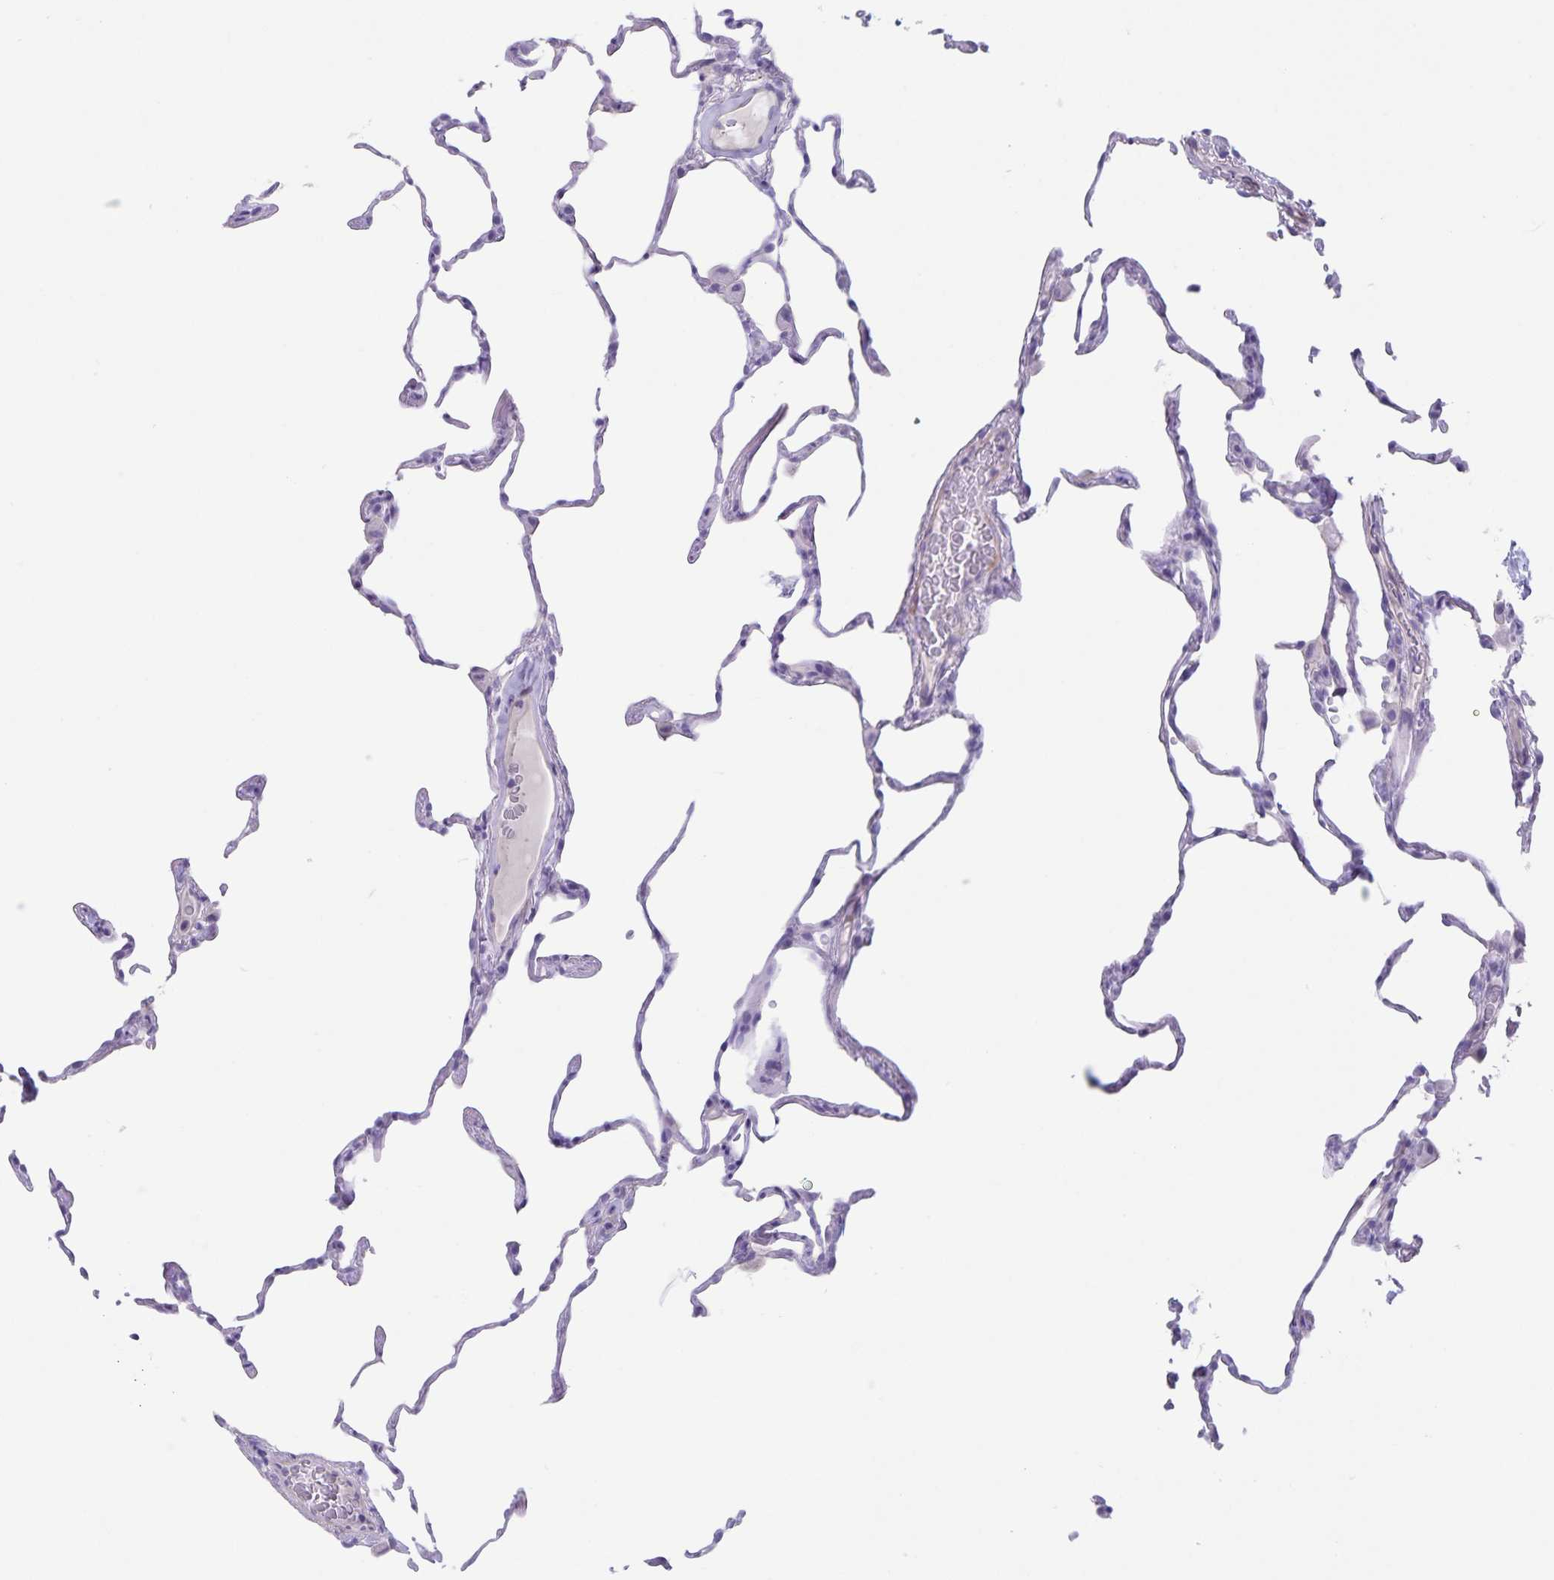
{"staining": {"intensity": "negative", "quantity": "none", "location": "none"}, "tissue": "lung", "cell_type": "Alveolar cells", "image_type": "normal", "snomed": [{"axis": "morphology", "description": "Normal tissue, NOS"}, {"axis": "topography", "description": "Lung"}], "caption": "Immunohistochemistry histopathology image of unremarkable human lung stained for a protein (brown), which exhibits no positivity in alveolar cells. (DAB (3,3'-diaminobenzidine) IHC, high magnification).", "gene": "C11orf42", "patient": {"sex": "female", "age": 57}}